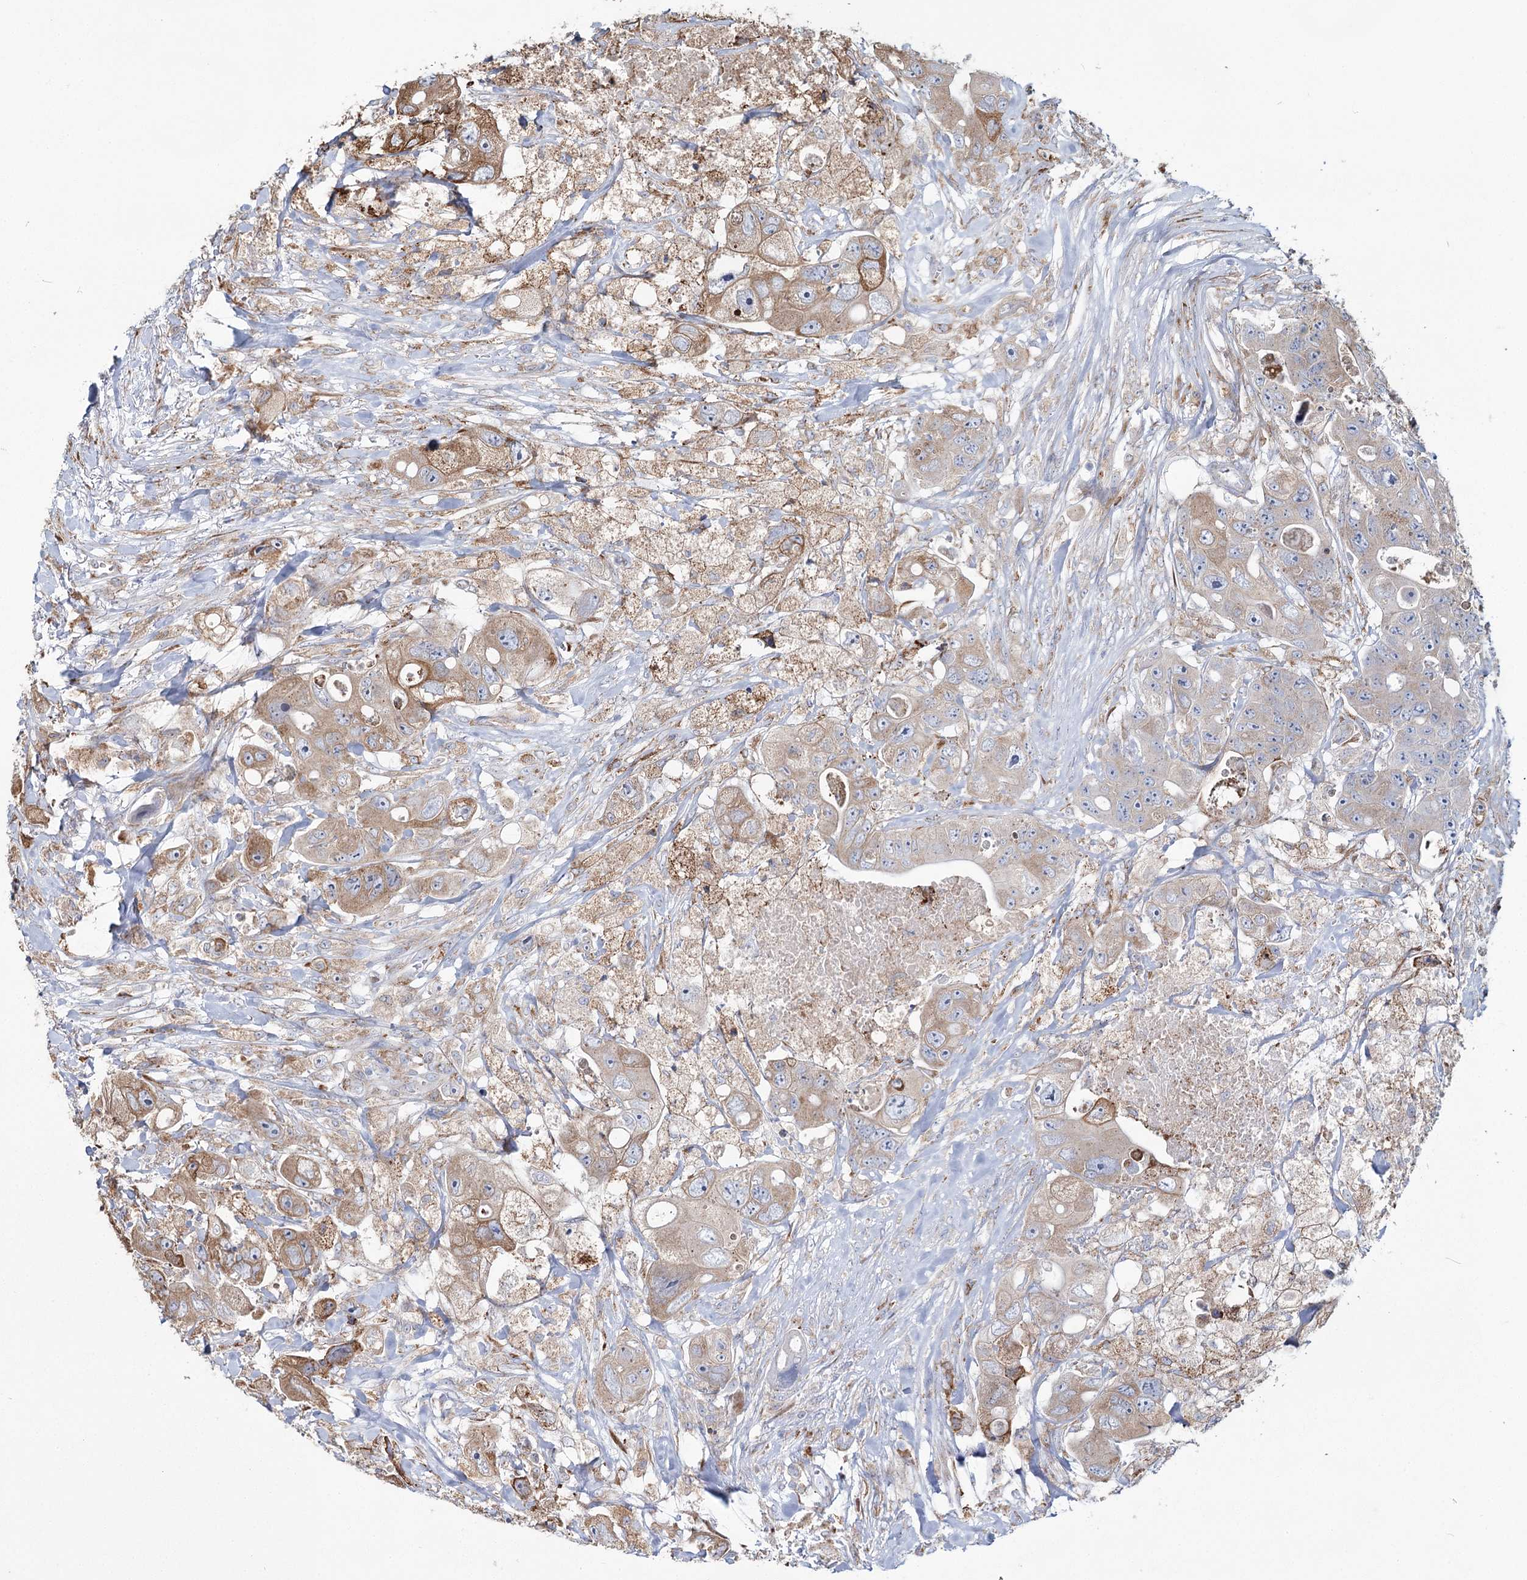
{"staining": {"intensity": "moderate", "quantity": ">75%", "location": "cytoplasmic/membranous"}, "tissue": "colorectal cancer", "cell_type": "Tumor cells", "image_type": "cancer", "snomed": [{"axis": "morphology", "description": "Adenocarcinoma, NOS"}, {"axis": "topography", "description": "Colon"}], "caption": "There is medium levels of moderate cytoplasmic/membranous expression in tumor cells of colorectal cancer (adenocarcinoma), as demonstrated by immunohistochemical staining (brown color).", "gene": "ZCCHC9", "patient": {"sex": "female", "age": 46}}